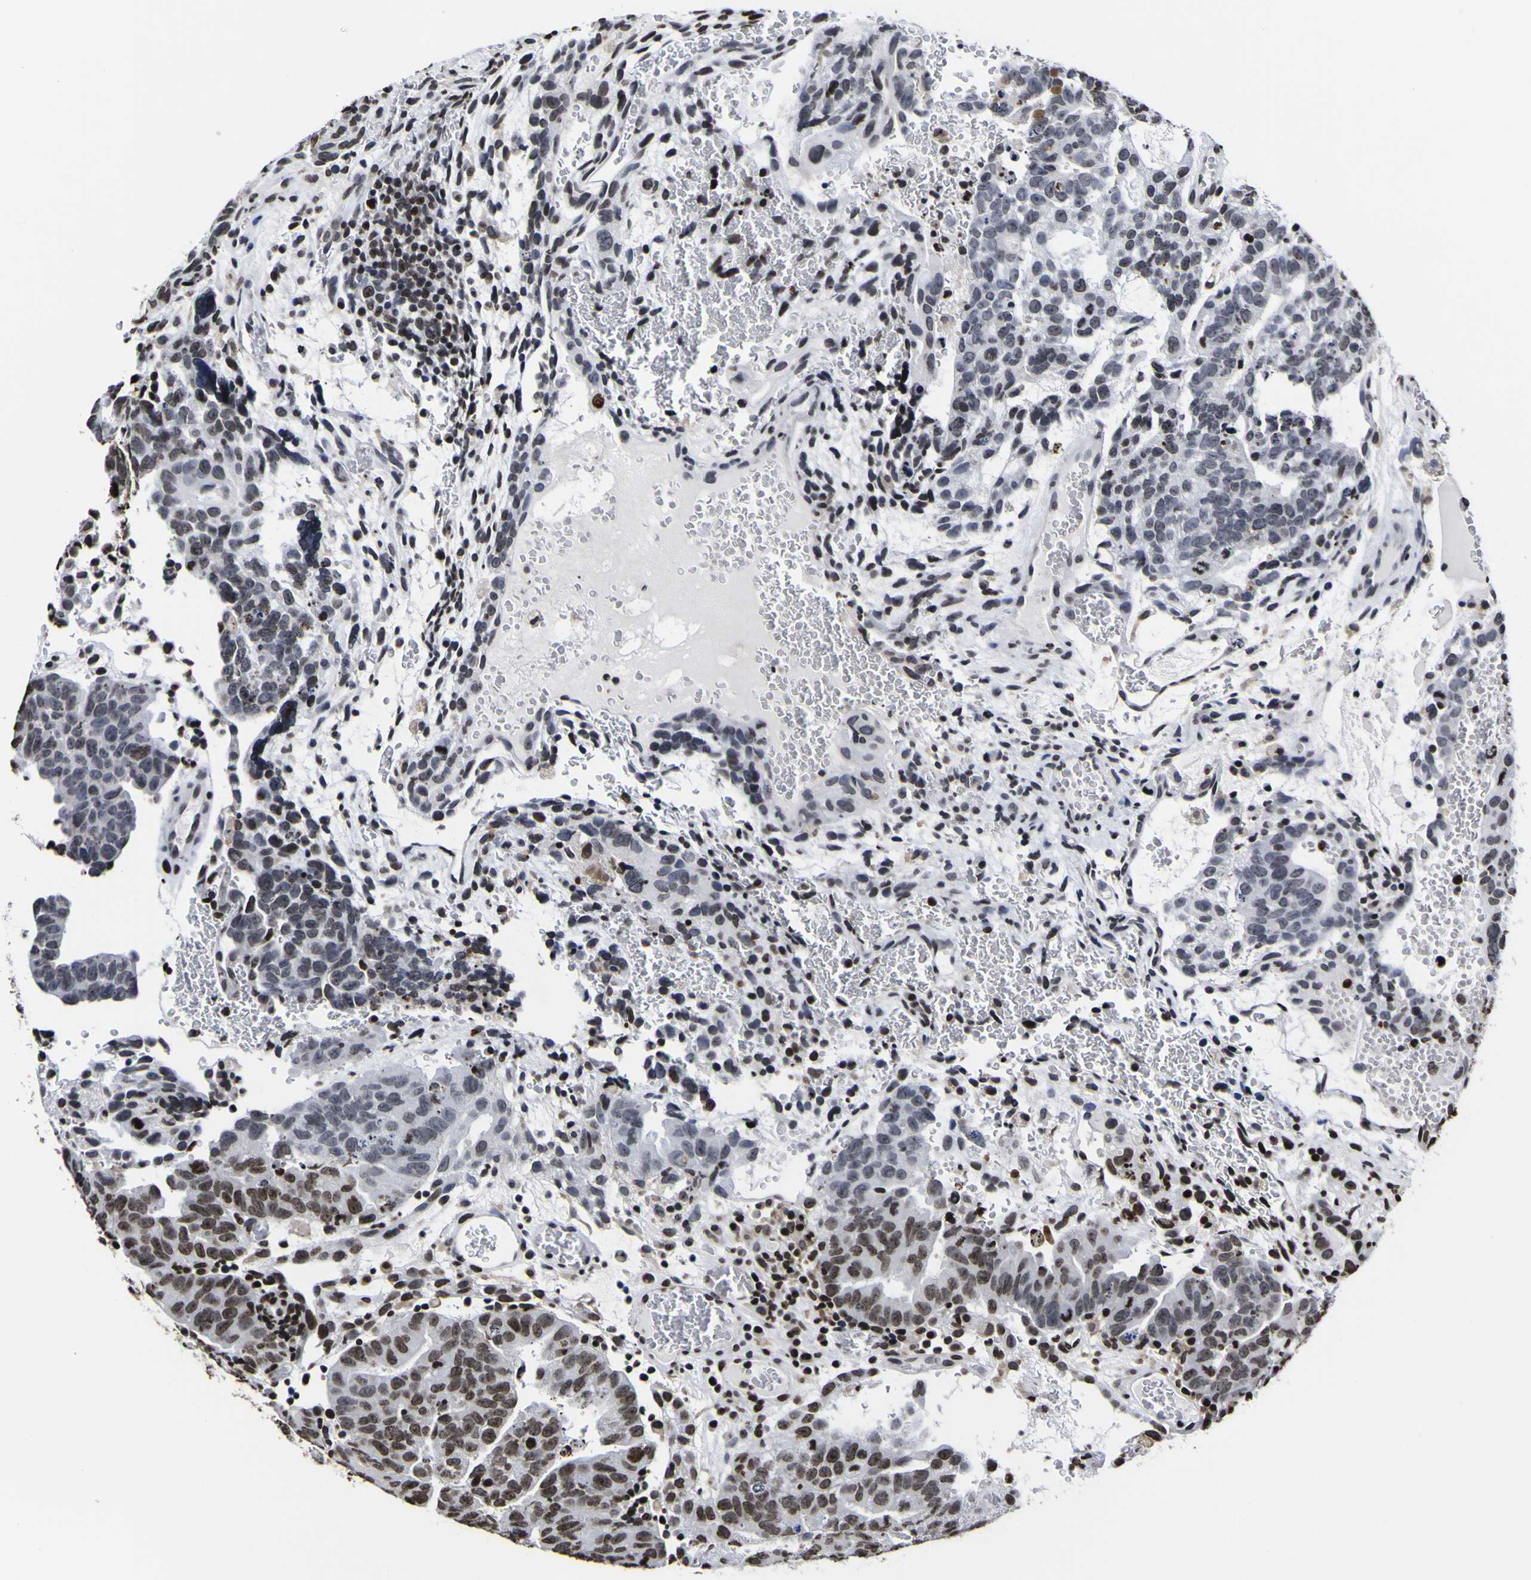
{"staining": {"intensity": "moderate", "quantity": "25%-75%", "location": "nuclear"}, "tissue": "testis cancer", "cell_type": "Tumor cells", "image_type": "cancer", "snomed": [{"axis": "morphology", "description": "Seminoma, NOS"}, {"axis": "morphology", "description": "Carcinoma, Embryonal, NOS"}, {"axis": "topography", "description": "Testis"}], "caption": "Immunohistochemical staining of testis cancer (embryonal carcinoma) shows medium levels of moderate nuclear protein staining in approximately 25%-75% of tumor cells. The protein is stained brown, and the nuclei are stained in blue (DAB (3,3'-diaminobenzidine) IHC with brightfield microscopy, high magnification).", "gene": "PIAS1", "patient": {"sex": "male", "age": 52}}